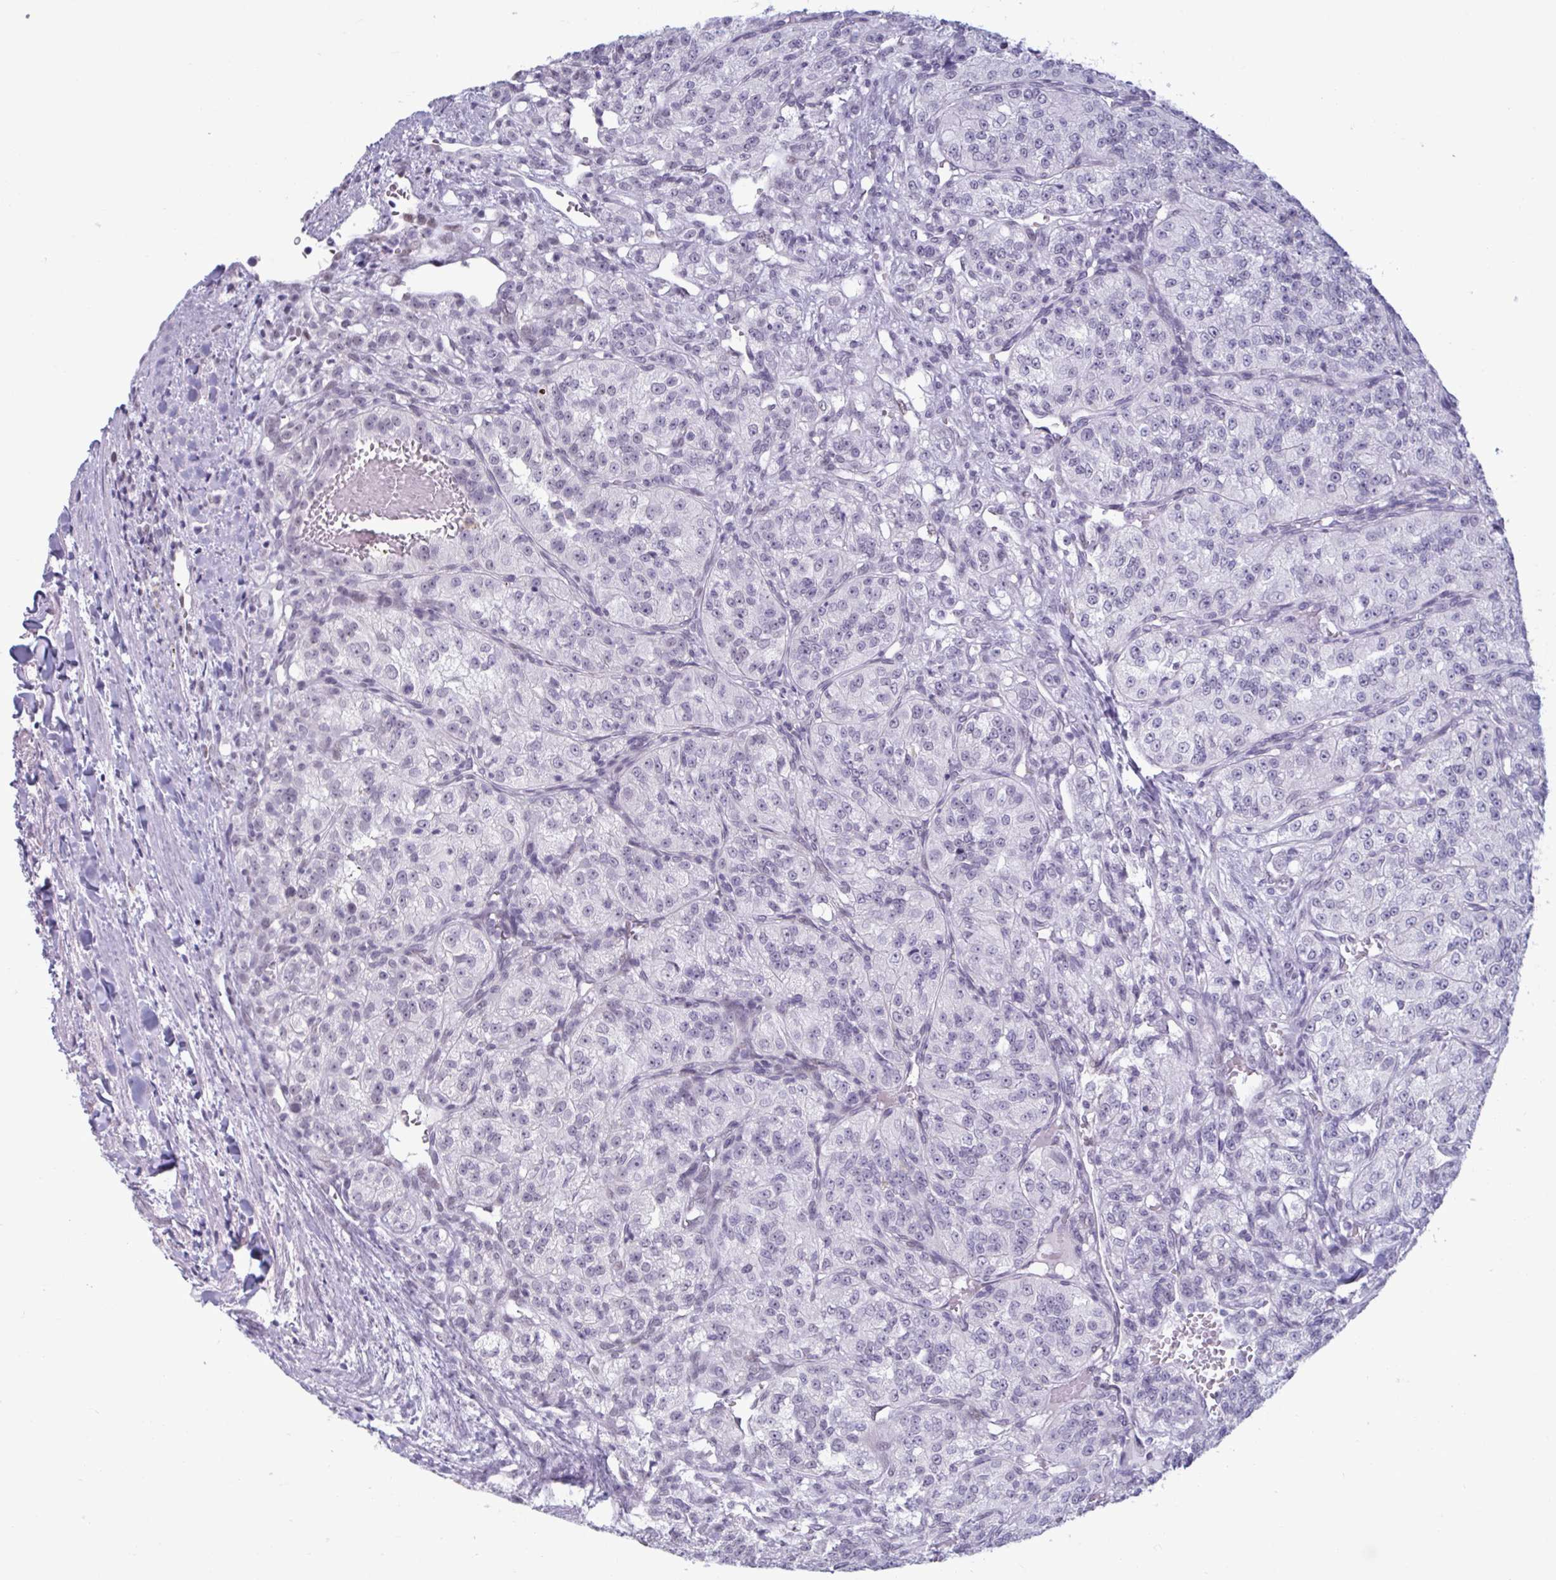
{"staining": {"intensity": "negative", "quantity": "none", "location": "none"}, "tissue": "renal cancer", "cell_type": "Tumor cells", "image_type": "cancer", "snomed": [{"axis": "morphology", "description": "Adenocarcinoma, NOS"}, {"axis": "topography", "description": "Kidney"}], "caption": "Tumor cells show no significant protein positivity in renal adenocarcinoma.", "gene": "MSMB", "patient": {"sex": "female", "age": 63}}